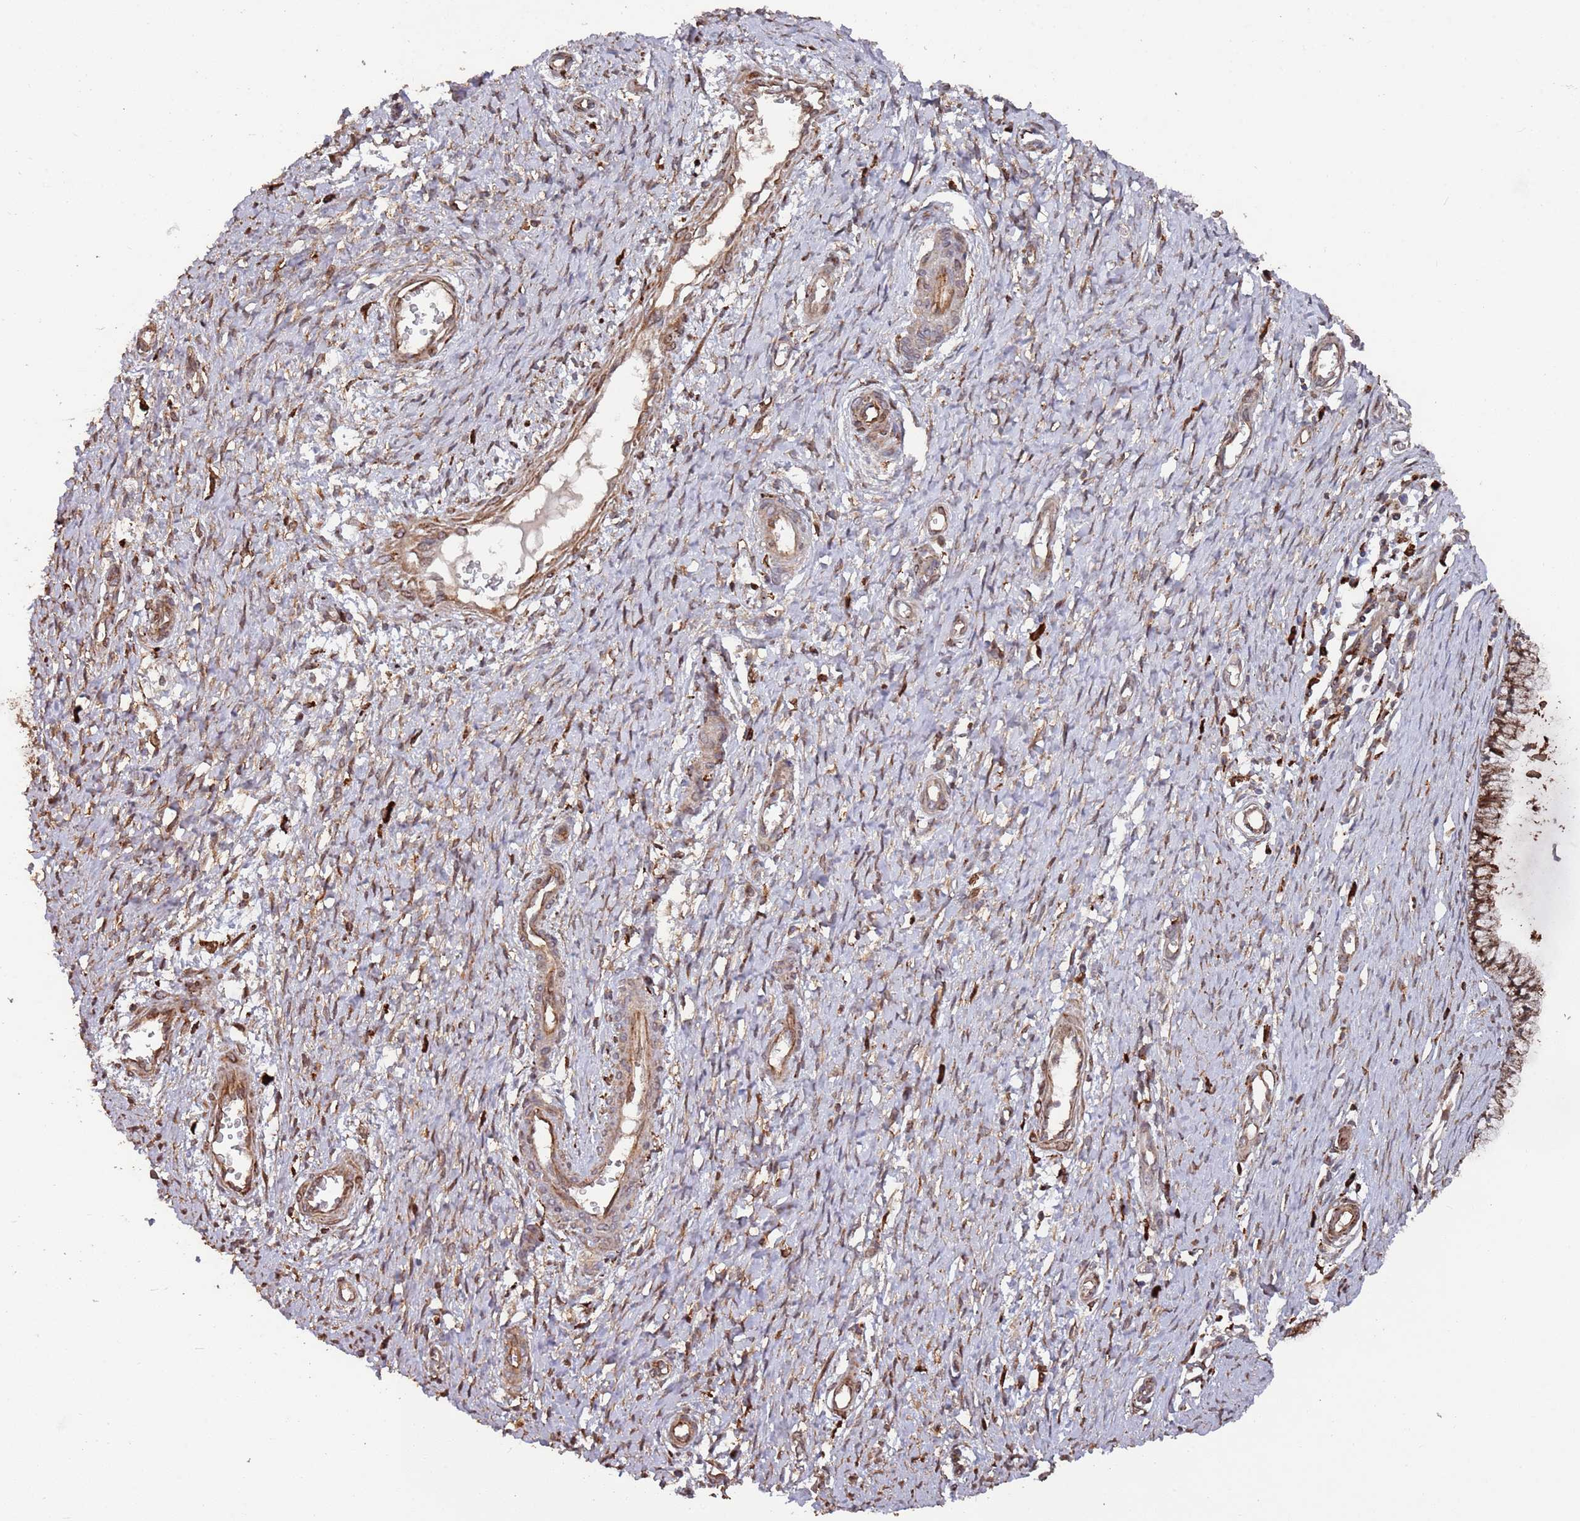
{"staining": {"intensity": "strong", "quantity": ">75%", "location": "cytoplasmic/membranous"}, "tissue": "cervix", "cell_type": "Glandular cells", "image_type": "normal", "snomed": [{"axis": "morphology", "description": "Normal tissue, NOS"}, {"axis": "topography", "description": "Cervix"}], "caption": "Immunohistochemical staining of normal cervix demonstrates high levels of strong cytoplasmic/membranous staining in approximately >75% of glandular cells.", "gene": "LACC1", "patient": {"sex": "female", "age": 55}}